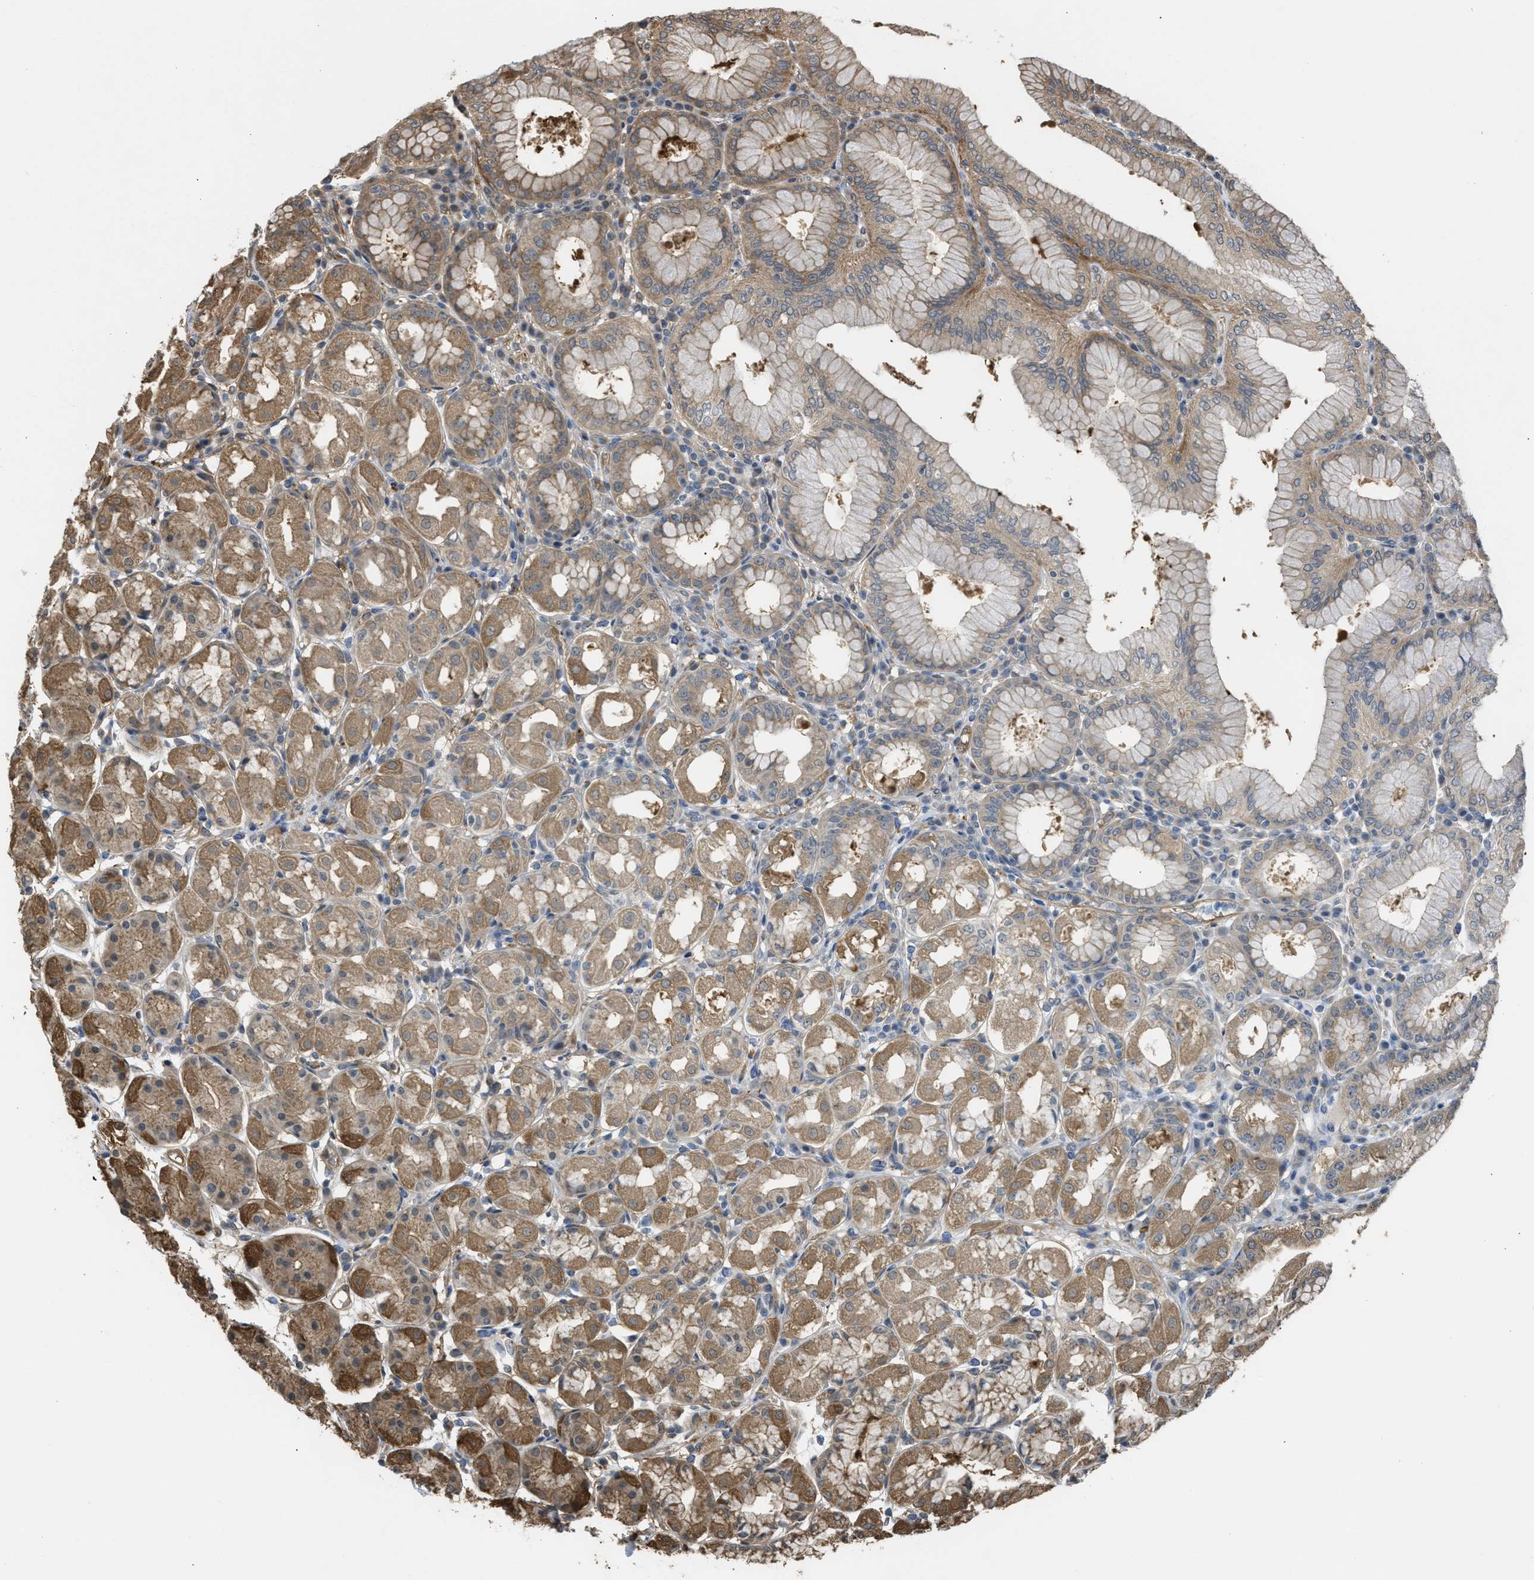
{"staining": {"intensity": "weak", "quantity": ">75%", "location": "cytoplasmic/membranous"}, "tissue": "stomach", "cell_type": "Glandular cells", "image_type": "normal", "snomed": [{"axis": "morphology", "description": "Normal tissue, NOS"}, {"axis": "topography", "description": "Stomach"}, {"axis": "topography", "description": "Stomach, lower"}], "caption": "A micrograph of stomach stained for a protein exhibits weak cytoplasmic/membranous brown staining in glandular cells. The staining was performed using DAB (3,3'-diaminobenzidine) to visualize the protein expression in brown, while the nuclei were stained in blue with hematoxylin (Magnification: 20x).", "gene": "BAG3", "patient": {"sex": "female", "age": 56}}